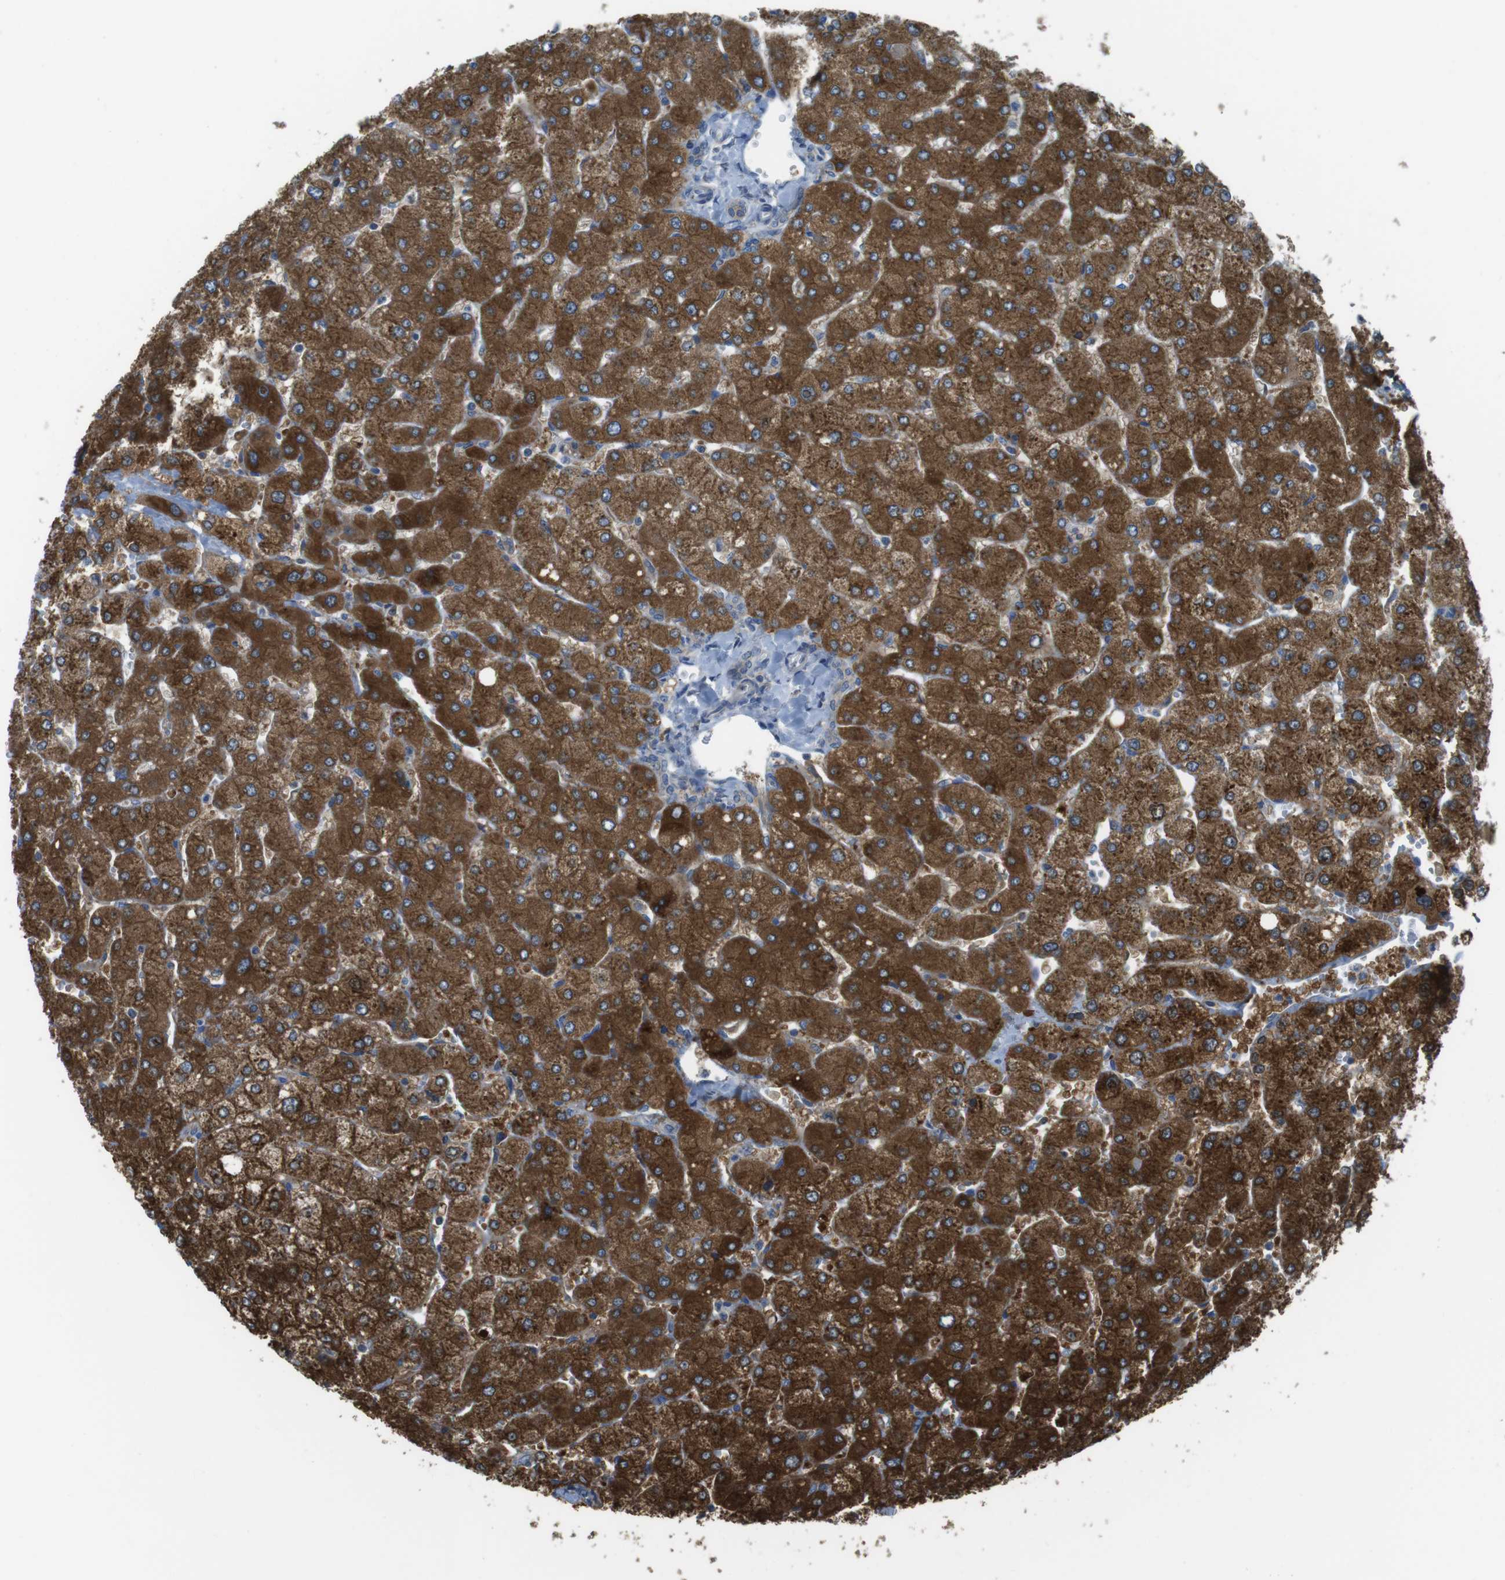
{"staining": {"intensity": "weak", "quantity": ">75%", "location": "cytoplasmic/membranous"}, "tissue": "liver", "cell_type": "Cholangiocytes", "image_type": "normal", "snomed": [{"axis": "morphology", "description": "Normal tissue, NOS"}, {"axis": "topography", "description": "Liver"}], "caption": "This is a histology image of immunohistochemistry (IHC) staining of normal liver, which shows weak positivity in the cytoplasmic/membranous of cholangiocytes.", "gene": "MTHFD1L", "patient": {"sex": "male", "age": 55}}